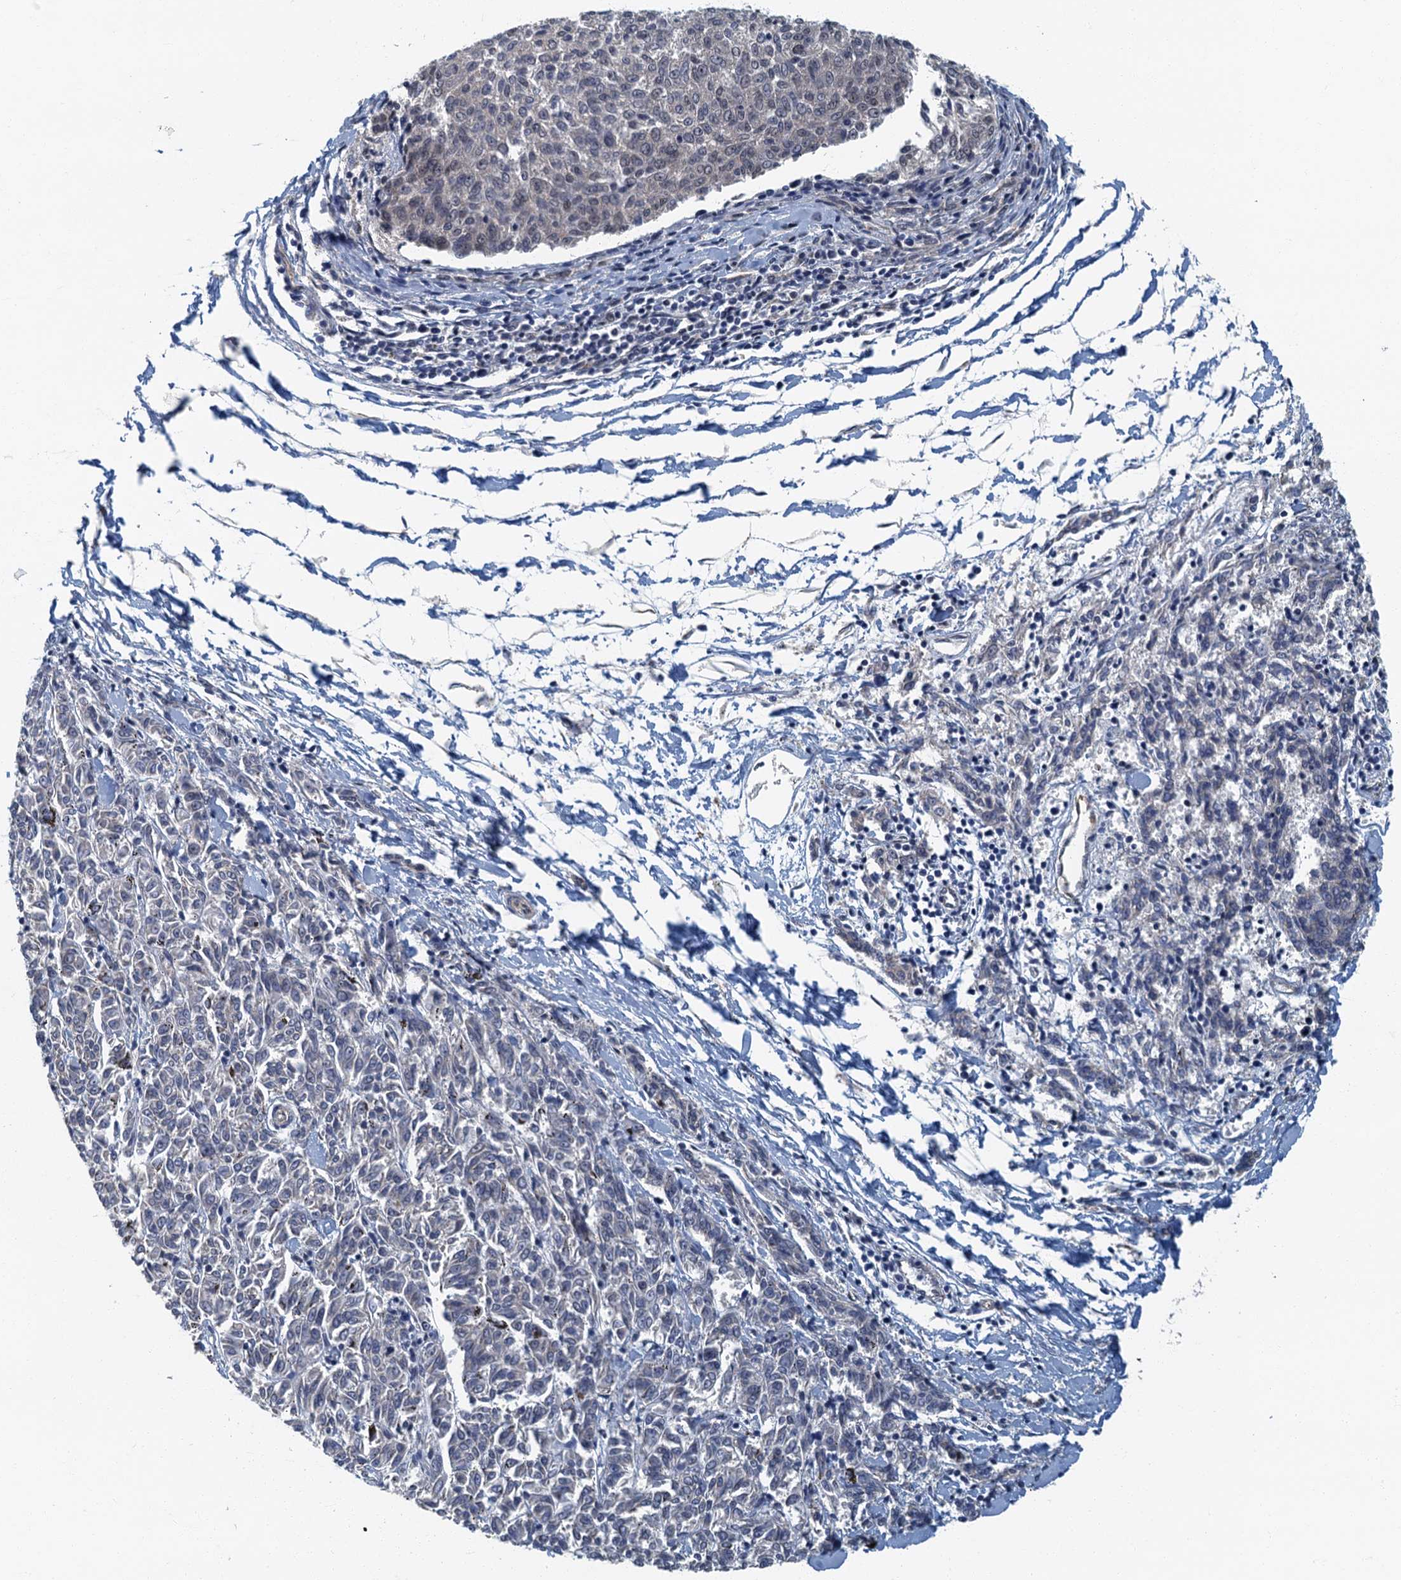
{"staining": {"intensity": "weak", "quantity": "25%-75%", "location": "nuclear"}, "tissue": "melanoma", "cell_type": "Tumor cells", "image_type": "cancer", "snomed": [{"axis": "morphology", "description": "Malignant melanoma, NOS"}, {"axis": "topography", "description": "Skin"}], "caption": "IHC of human melanoma shows low levels of weak nuclear staining in about 25%-75% of tumor cells. The staining is performed using DAB (3,3'-diaminobenzidine) brown chromogen to label protein expression. The nuclei are counter-stained blue using hematoxylin.", "gene": "GADL1", "patient": {"sex": "female", "age": 72}}